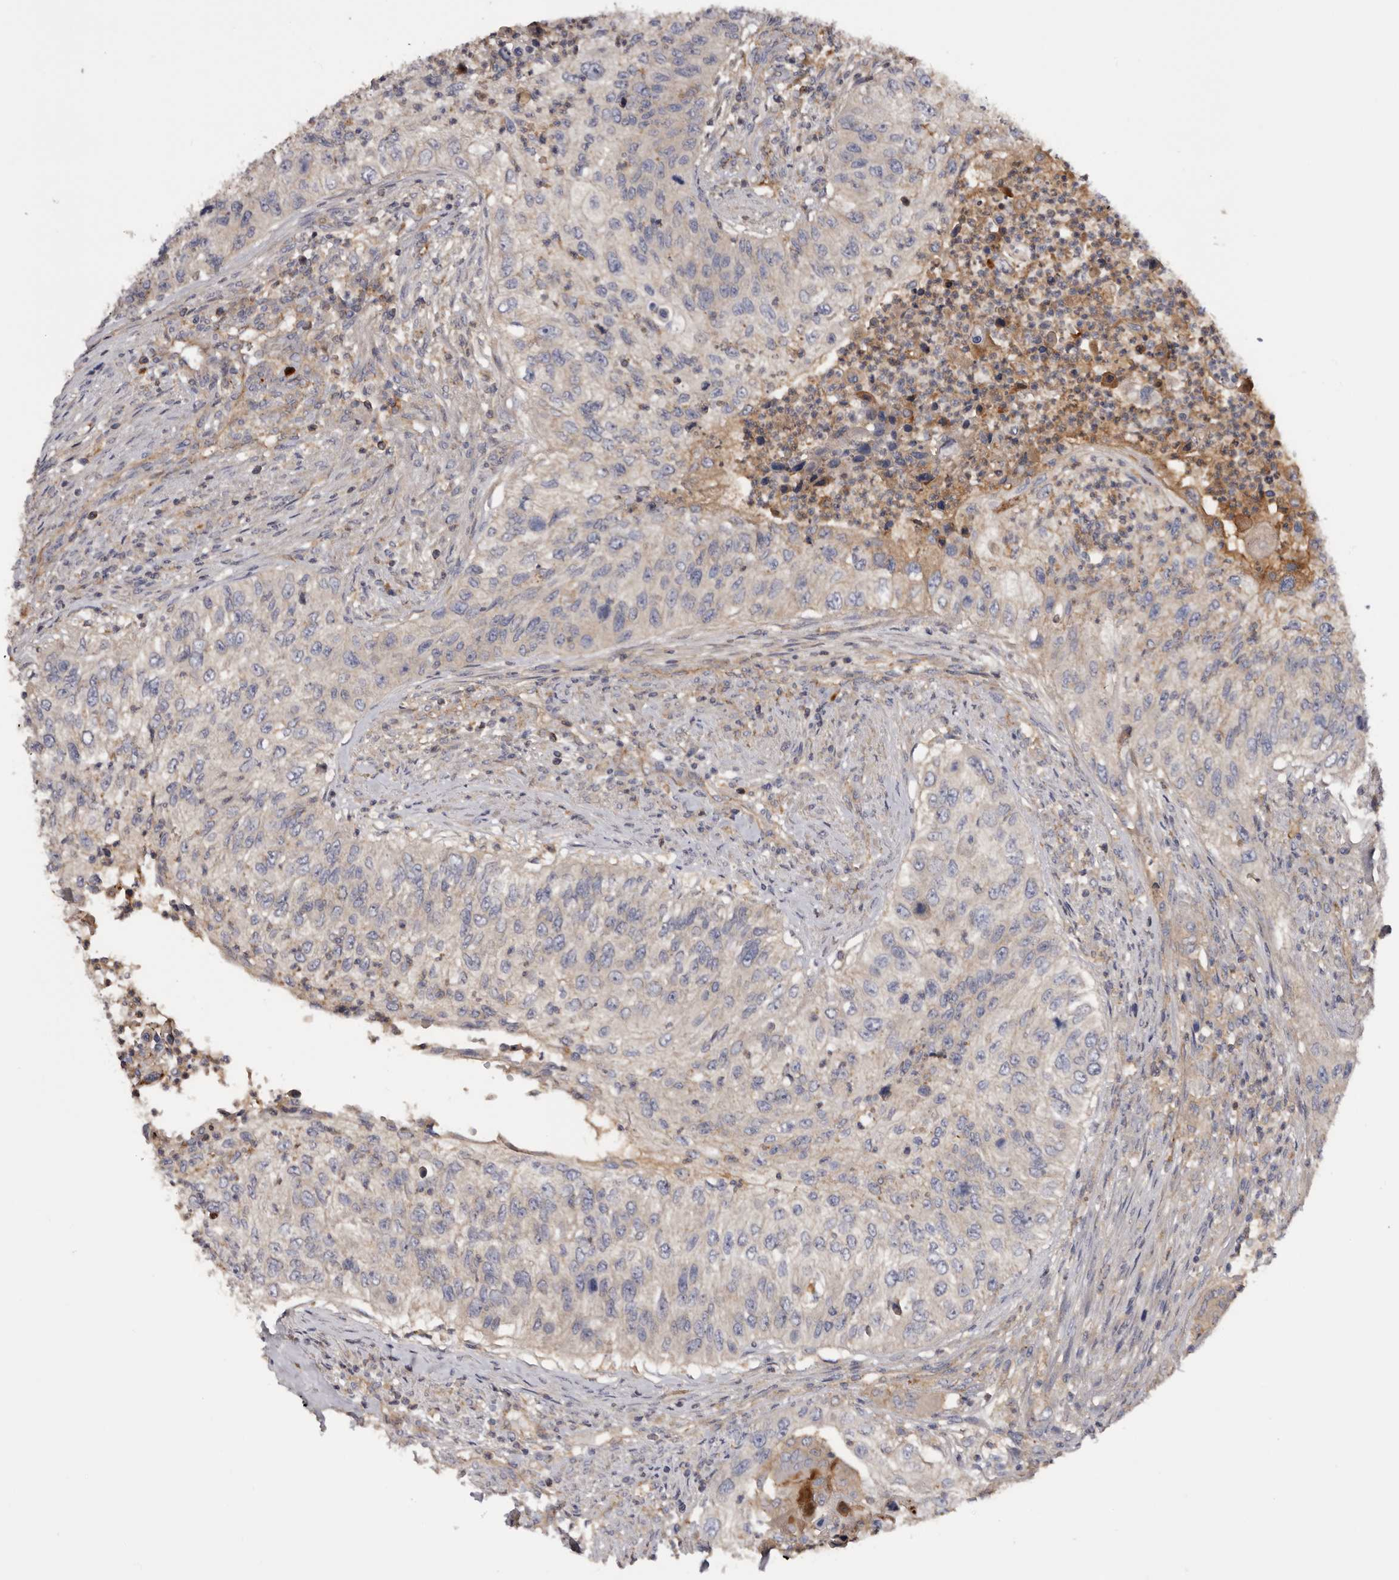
{"staining": {"intensity": "weak", "quantity": "<25%", "location": "cytoplasmic/membranous"}, "tissue": "urothelial cancer", "cell_type": "Tumor cells", "image_type": "cancer", "snomed": [{"axis": "morphology", "description": "Urothelial carcinoma, High grade"}, {"axis": "topography", "description": "Urinary bladder"}], "caption": "An image of human urothelial cancer is negative for staining in tumor cells.", "gene": "INKA2", "patient": {"sex": "female", "age": 60}}